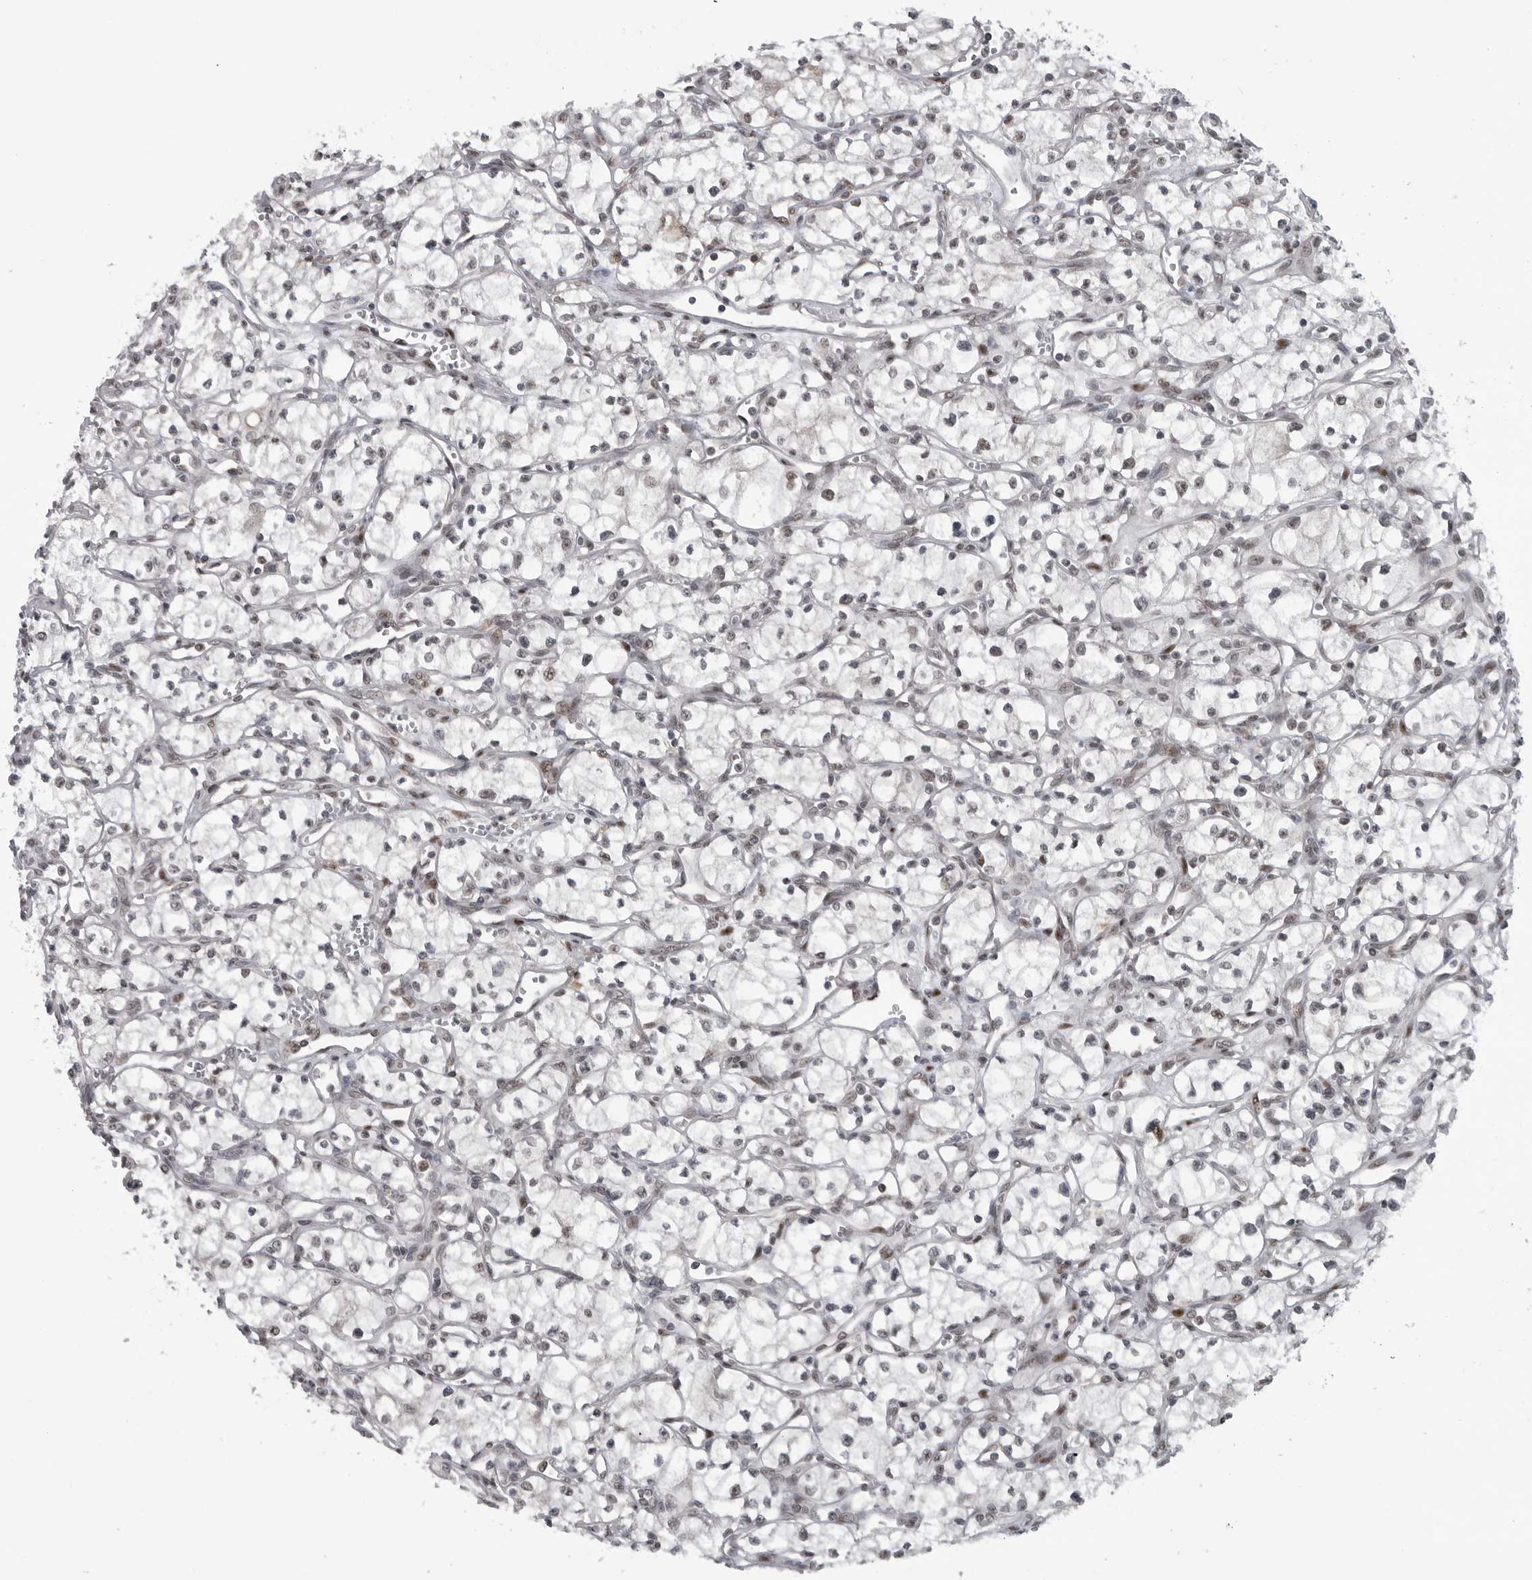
{"staining": {"intensity": "weak", "quantity": "25%-75%", "location": "nuclear"}, "tissue": "renal cancer", "cell_type": "Tumor cells", "image_type": "cancer", "snomed": [{"axis": "morphology", "description": "Adenocarcinoma, NOS"}, {"axis": "topography", "description": "Kidney"}], "caption": "Weak nuclear expression for a protein is identified in approximately 25%-75% of tumor cells of renal adenocarcinoma using immunohistochemistry.", "gene": "C8orf58", "patient": {"sex": "male", "age": 59}}